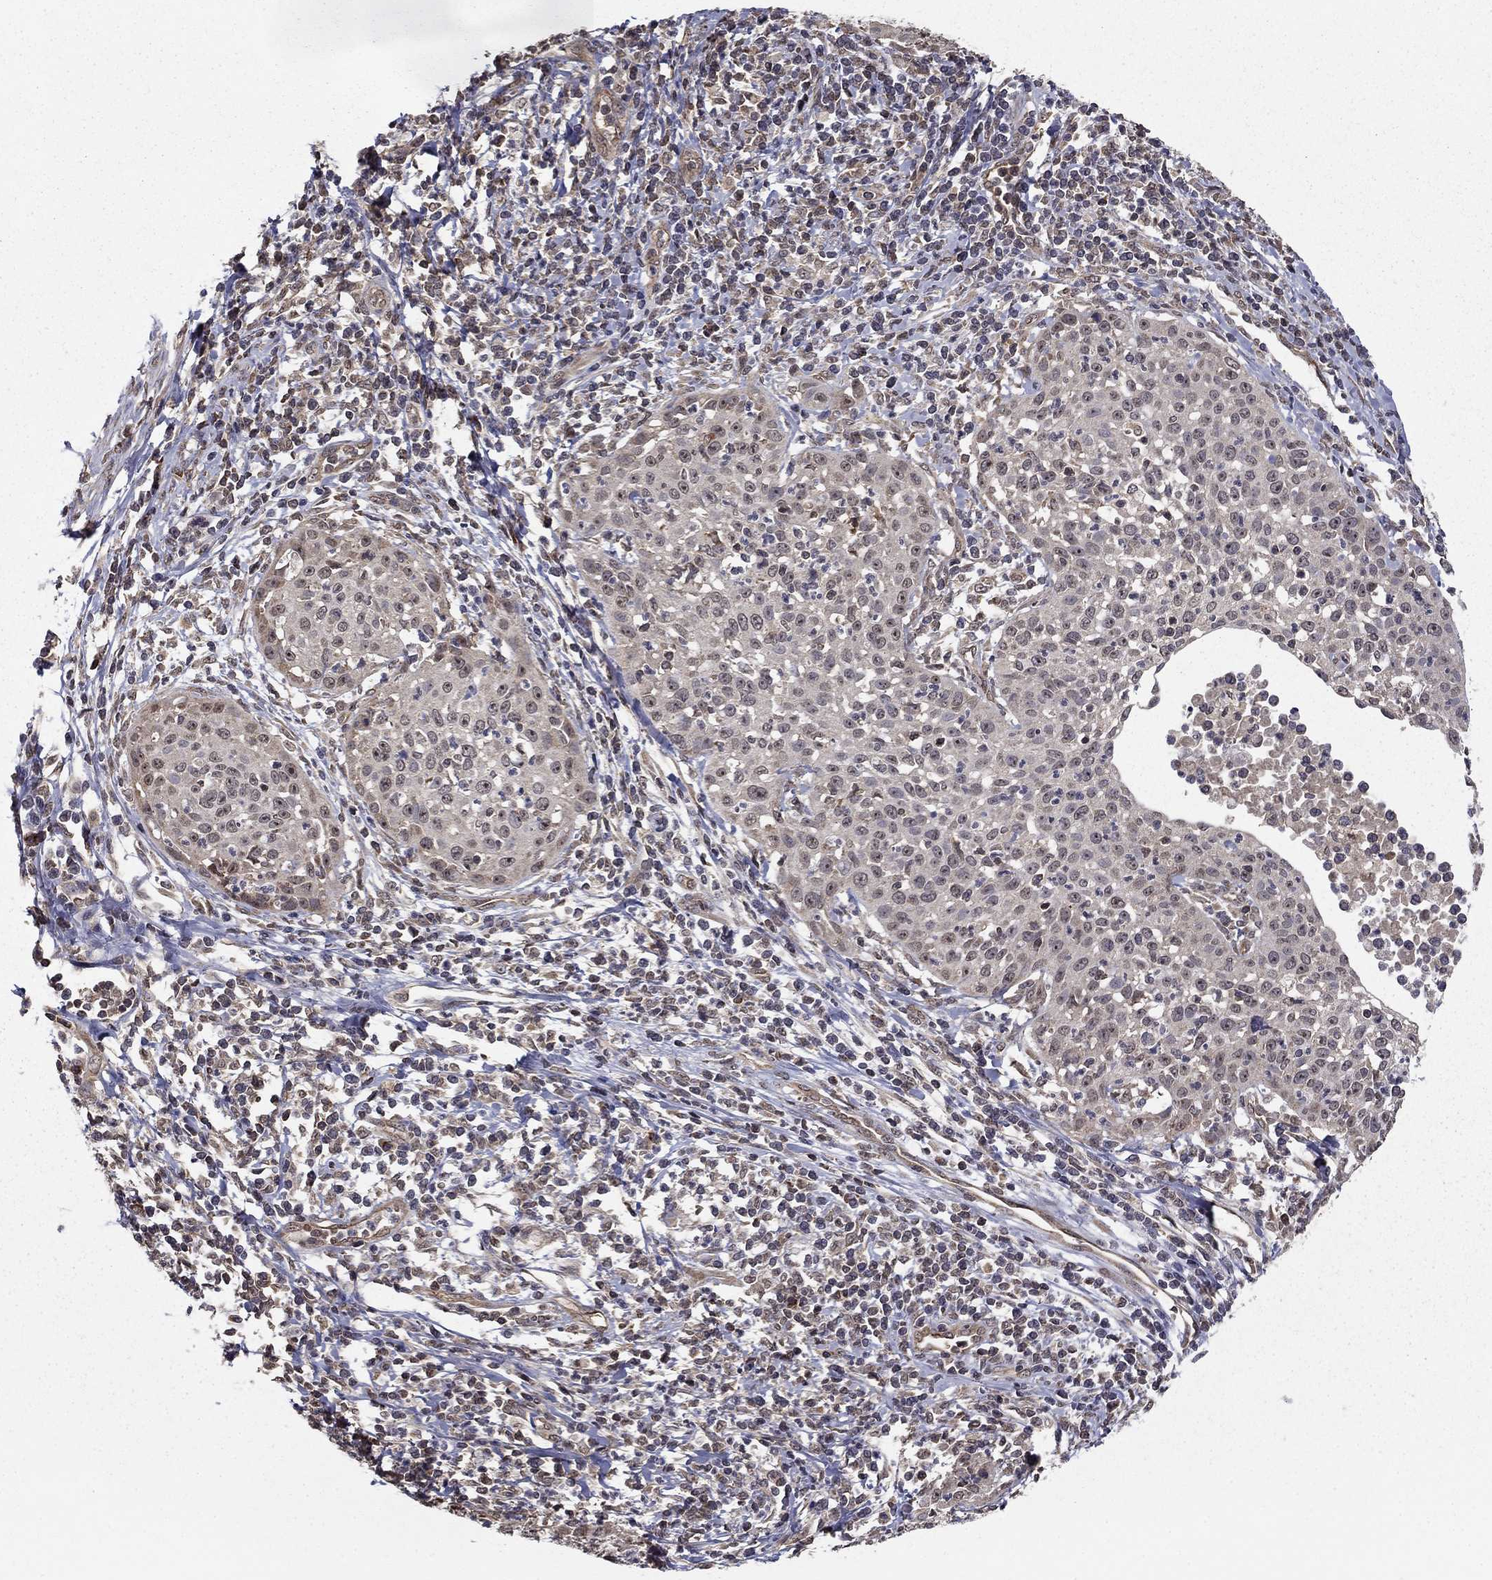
{"staining": {"intensity": "negative", "quantity": "none", "location": "none"}, "tissue": "cervical cancer", "cell_type": "Tumor cells", "image_type": "cancer", "snomed": [{"axis": "morphology", "description": "Squamous cell carcinoma, NOS"}, {"axis": "topography", "description": "Cervix"}], "caption": "Immunohistochemical staining of cervical squamous cell carcinoma exhibits no significant positivity in tumor cells.", "gene": "SLC2A13", "patient": {"sex": "female", "age": 26}}